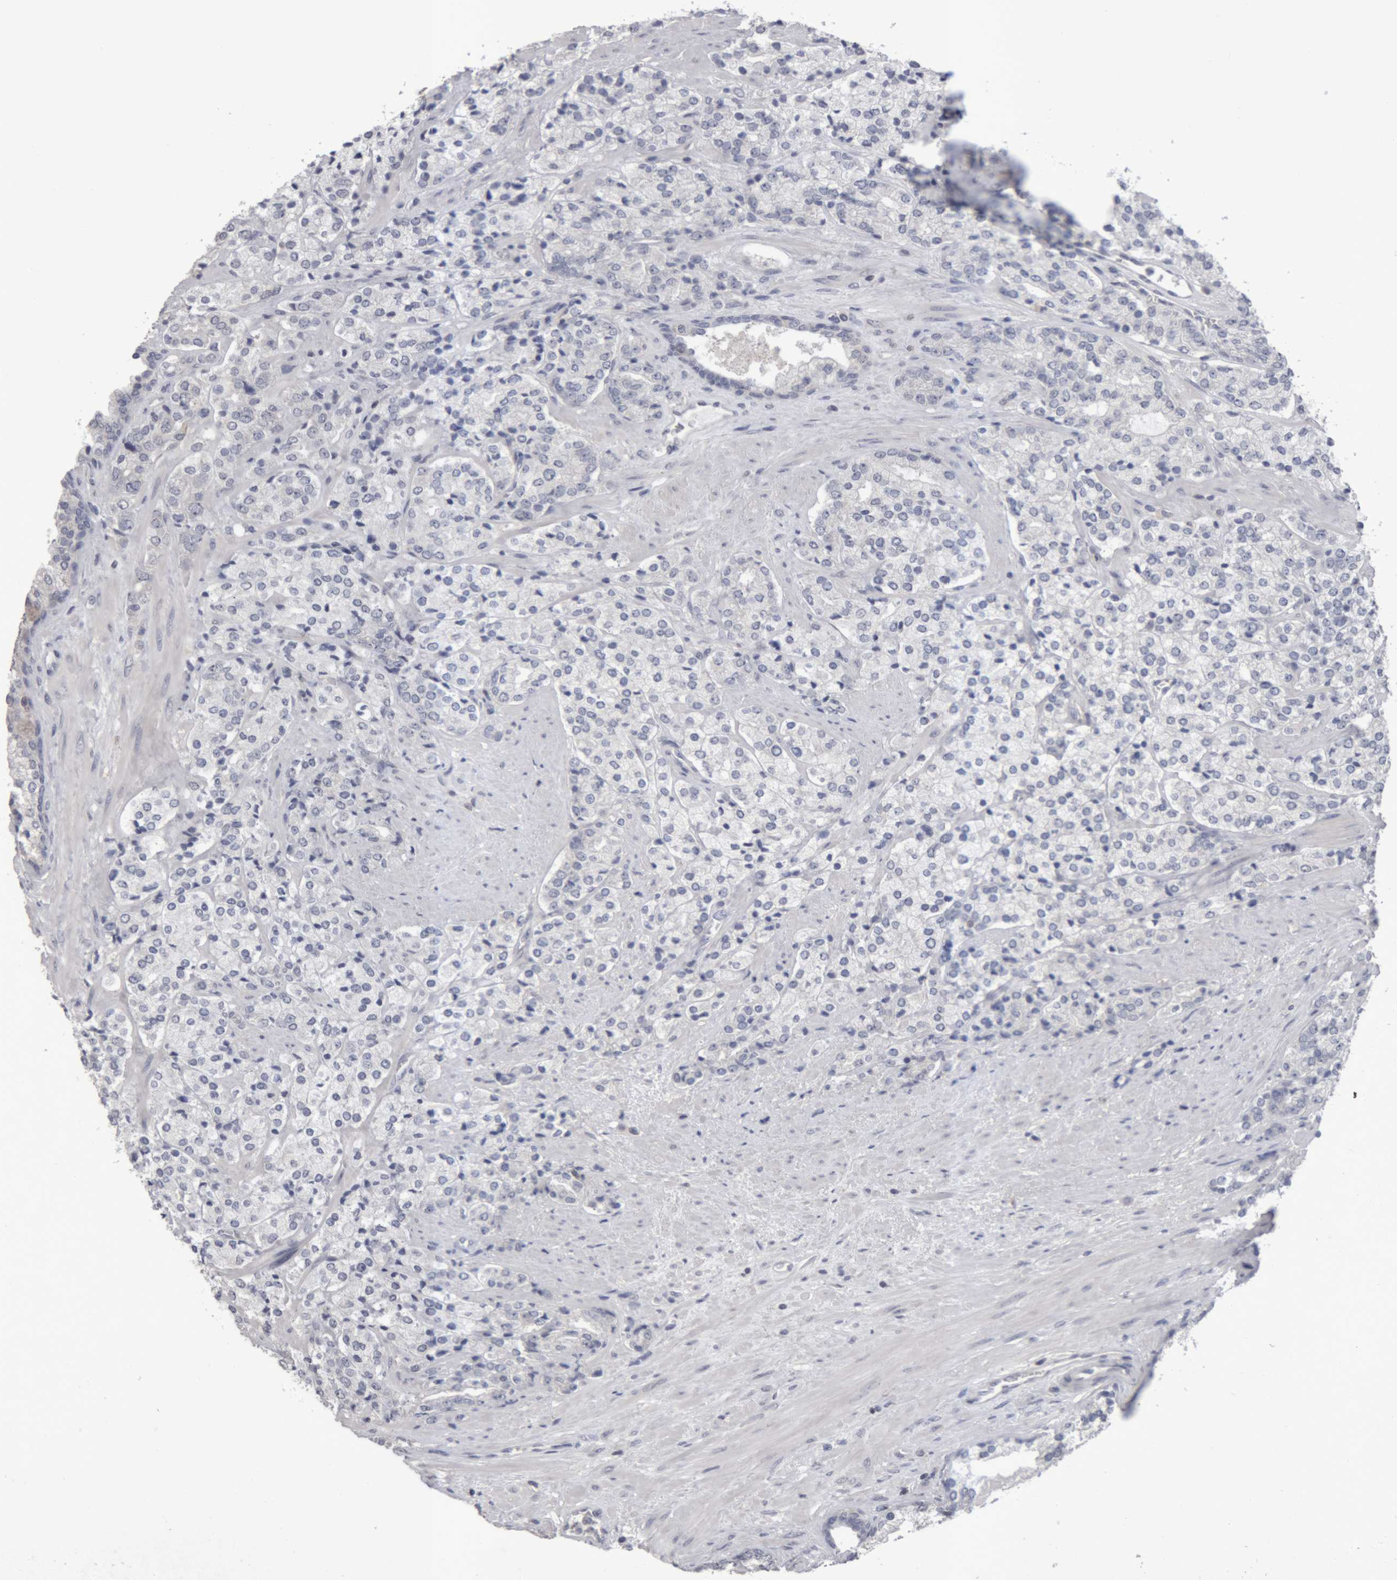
{"staining": {"intensity": "negative", "quantity": "none", "location": "none"}, "tissue": "prostate cancer", "cell_type": "Tumor cells", "image_type": "cancer", "snomed": [{"axis": "morphology", "description": "Adenocarcinoma, High grade"}, {"axis": "topography", "description": "Prostate"}], "caption": "The micrograph demonstrates no staining of tumor cells in prostate cancer (high-grade adenocarcinoma).", "gene": "NFATC2", "patient": {"sex": "male", "age": 71}}